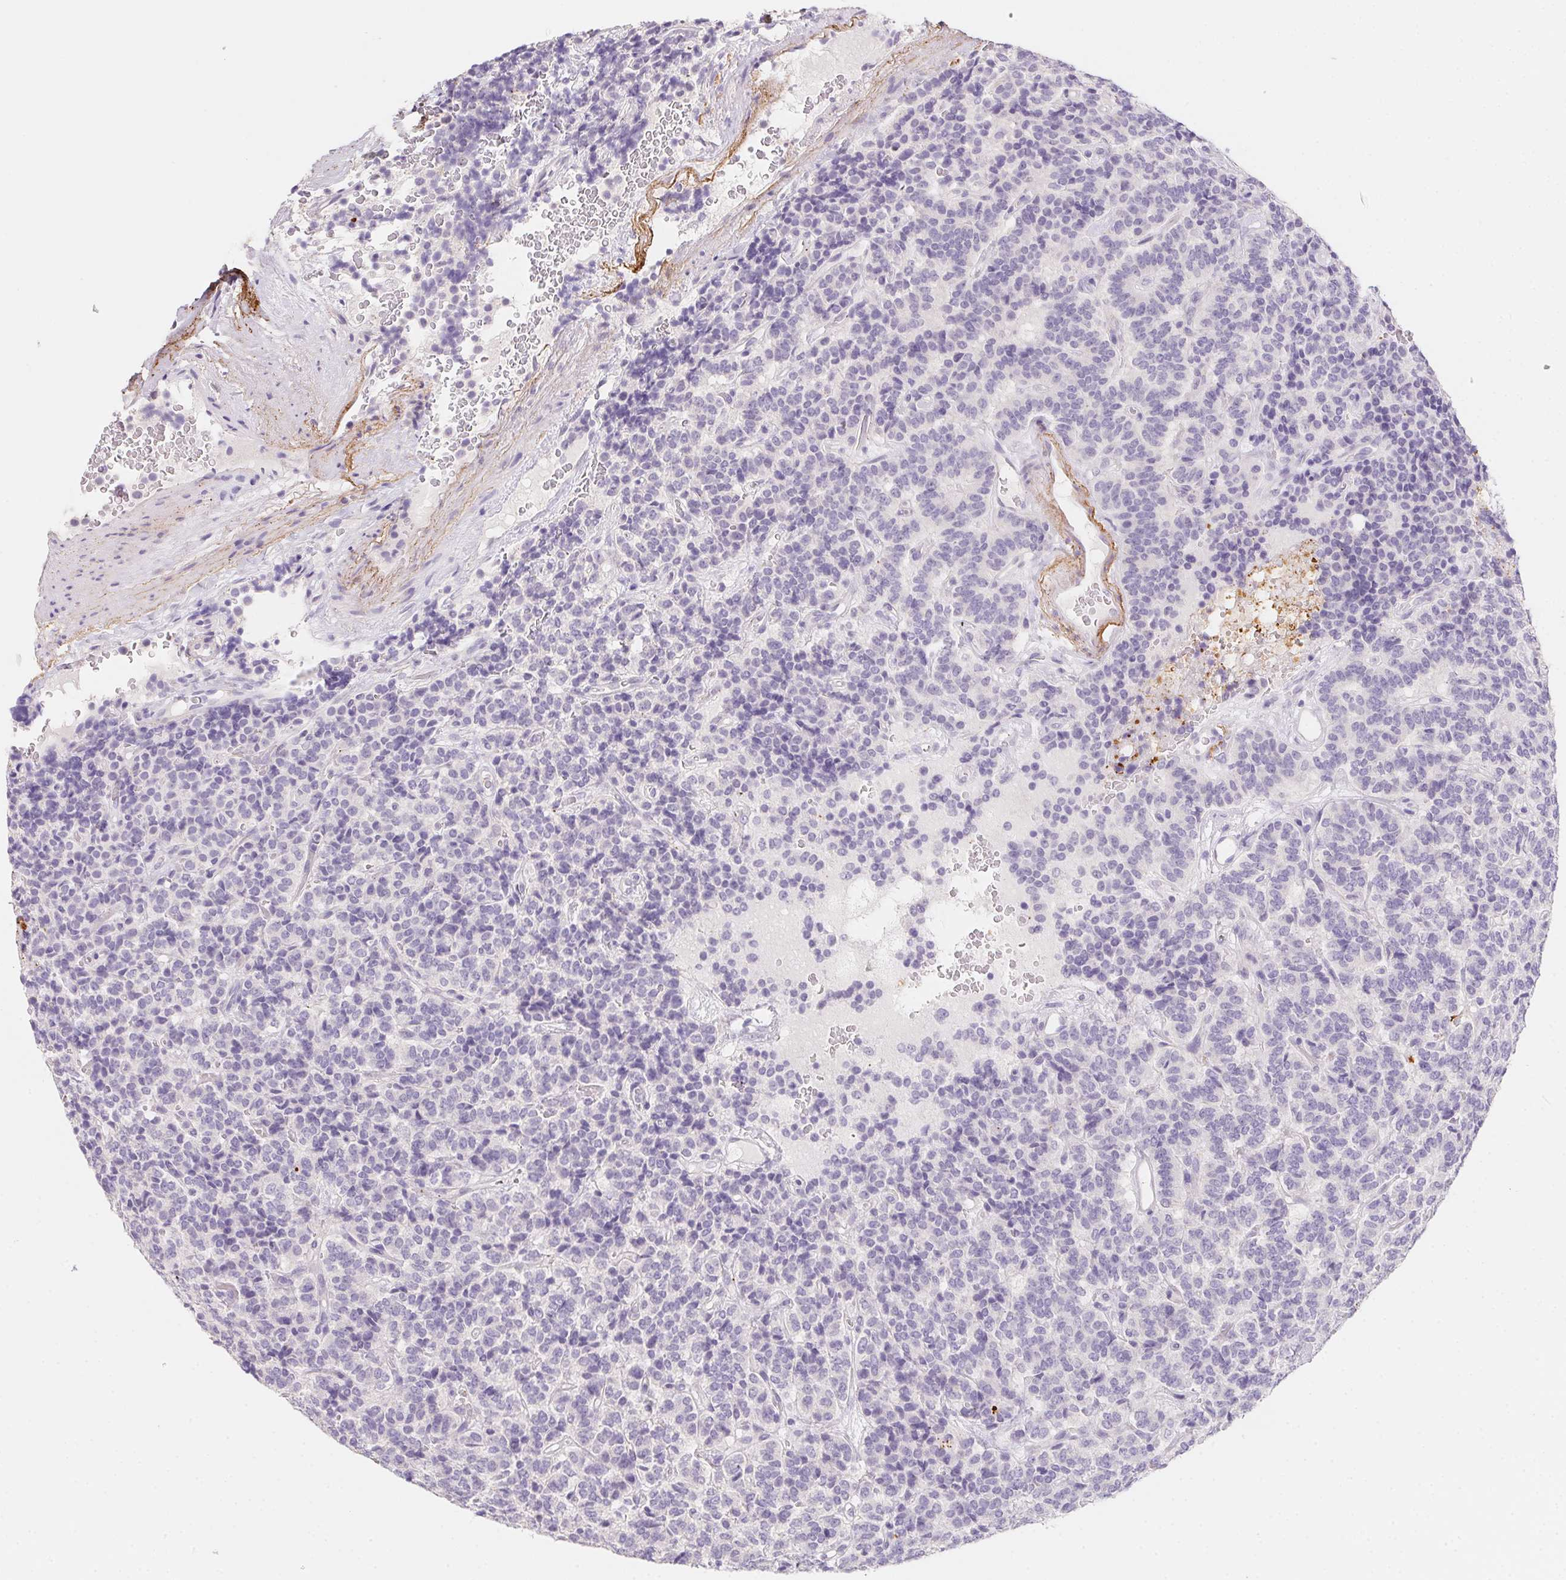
{"staining": {"intensity": "negative", "quantity": "none", "location": "none"}, "tissue": "carcinoid", "cell_type": "Tumor cells", "image_type": "cancer", "snomed": [{"axis": "morphology", "description": "Carcinoid, malignant, NOS"}, {"axis": "topography", "description": "Pancreas"}], "caption": "This histopathology image is of carcinoid stained with immunohistochemistry to label a protein in brown with the nuclei are counter-stained blue. There is no expression in tumor cells.", "gene": "MYL4", "patient": {"sex": "male", "age": 36}}